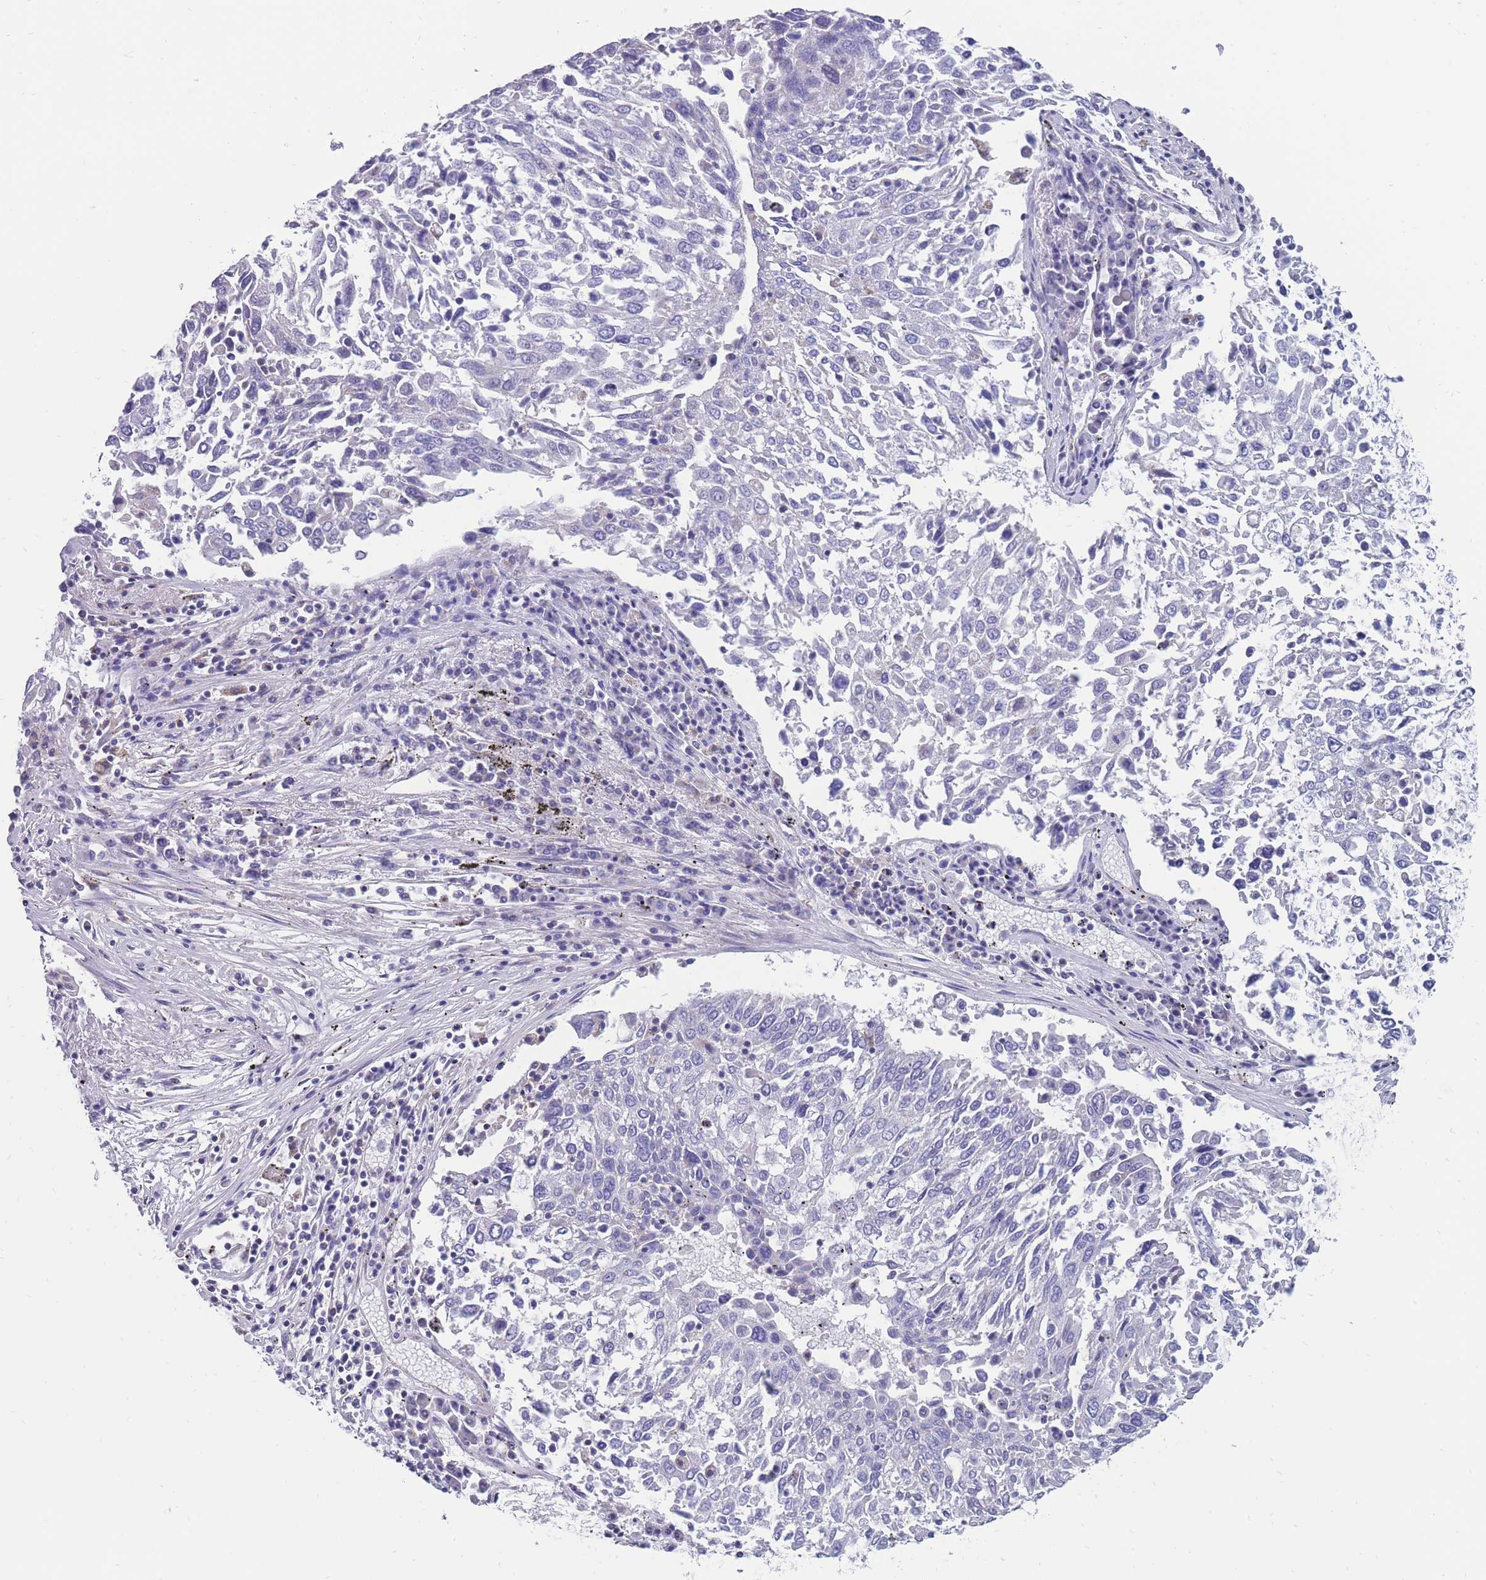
{"staining": {"intensity": "negative", "quantity": "none", "location": "none"}, "tissue": "lung cancer", "cell_type": "Tumor cells", "image_type": "cancer", "snomed": [{"axis": "morphology", "description": "Squamous cell carcinoma, NOS"}, {"axis": "topography", "description": "Lung"}], "caption": "Lung cancer (squamous cell carcinoma) stained for a protein using IHC displays no expression tumor cells.", "gene": "INTS2", "patient": {"sex": "male", "age": 65}}